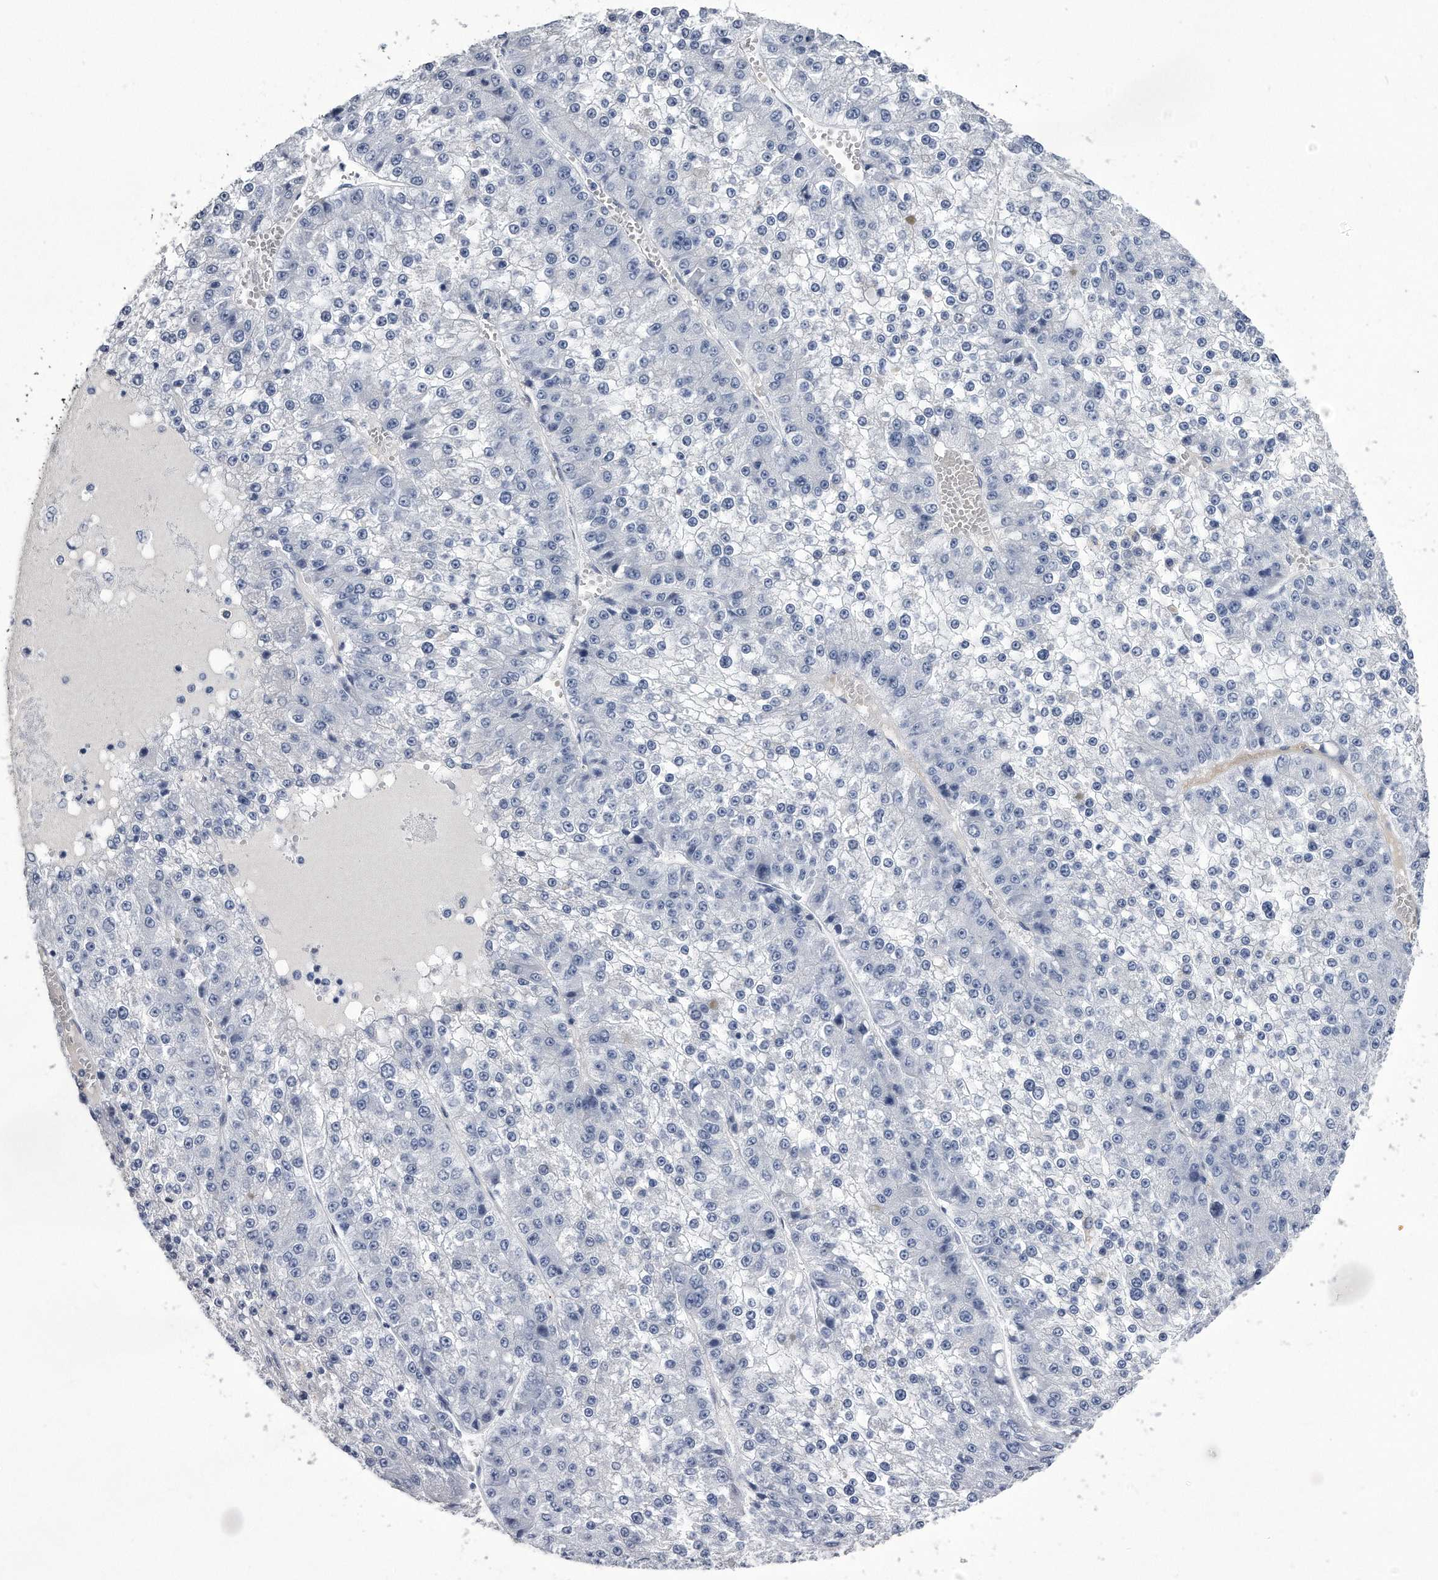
{"staining": {"intensity": "negative", "quantity": "none", "location": "none"}, "tissue": "liver cancer", "cell_type": "Tumor cells", "image_type": "cancer", "snomed": [{"axis": "morphology", "description": "Carcinoma, Hepatocellular, NOS"}, {"axis": "topography", "description": "Liver"}], "caption": "This histopathology image is of liver cancer (hepatocellular carcinoma) stained with immunohistochemistry (IHC) to label a protein in brown with the nuclei are counter-stained blue. There is no staining in tumor cells.", "gene": "KCTD8", "patient": {"sex": "female", "age": 73}}